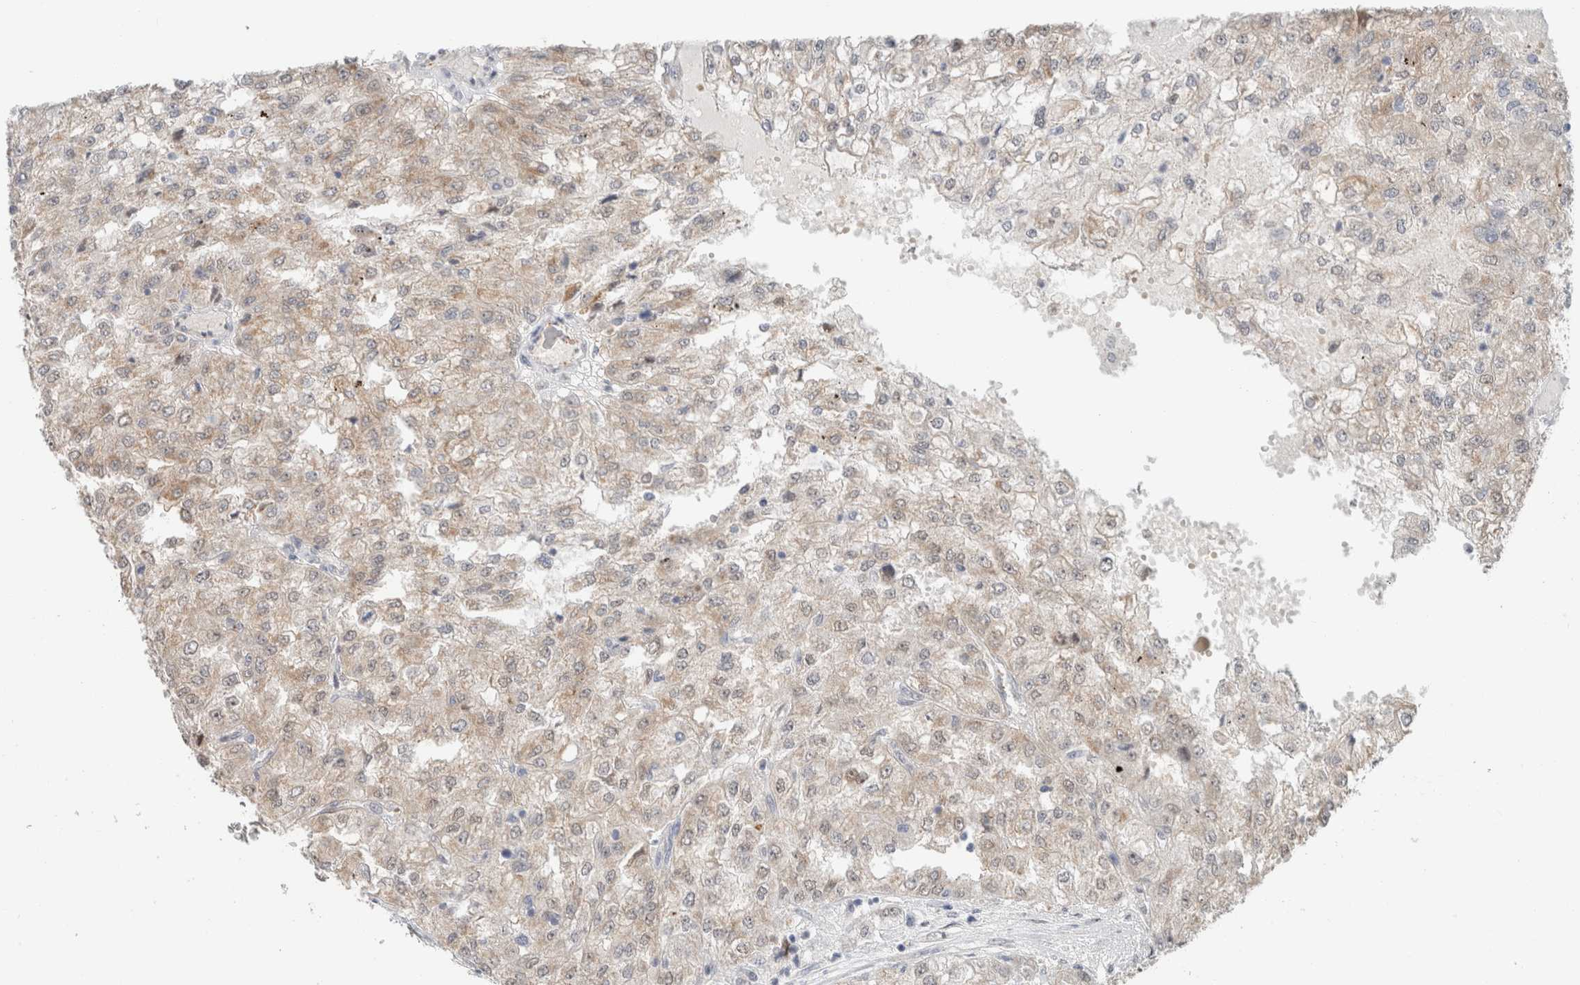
{"staining": {"intensity": "weak", "quantity": ">75%", "location": "cytoplasmic/membranous"}, "tissue": "renal cancer", "cell_type": "Tumor cells", "image_type": "cancer", "snomed": [{"axis": "morphology", "description": "Adenocarcinoma, NOS"}, {"axis": "topography", "description": "Kidney"}], "caption": "Weak cytoplasmic/membranous expression for a protein is appreciated in approximately >75% of tumor cells of renal cancer using IHC.", "gene": "CRAT", "patient": {"sex": "female", "age": 54}}